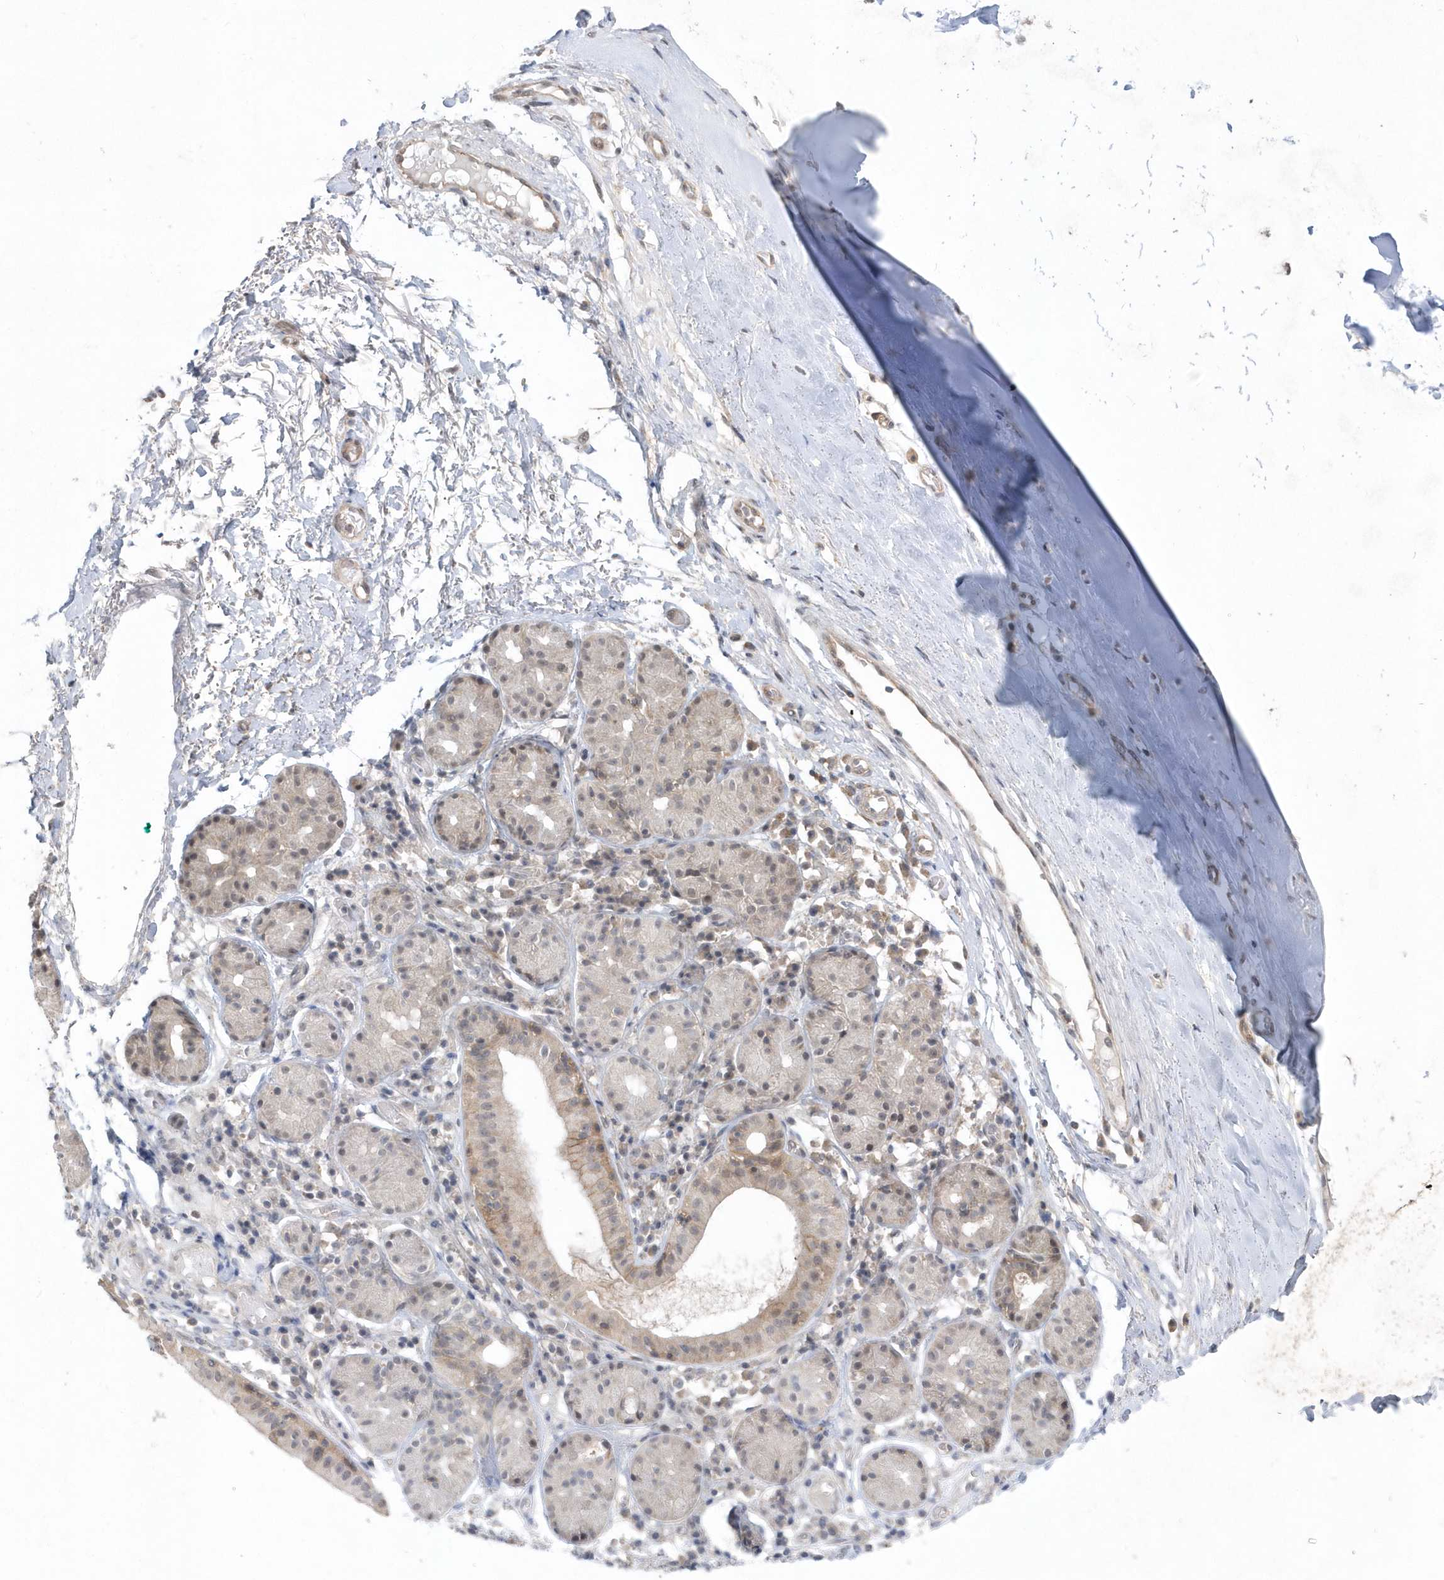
{"staining": {"intensity": "negative", "quantity": "none", "location": "none"}, "tissue": "soft tissue", "cell_type": "Chondrocytes", "image_type": "normal", "snomed": [{"axis": "morphology", "description": "Normal tissue, NOS"}, {"axis": "morphology", "description": "Basal cell carcinoma"}, {"axis": "topography", "description": "Cartilage tissue"}, {"axis": "topography", "description": "Nasopharynx"}, {"axis": "topography", "description": "Oral tissue"}], "caption": "Benign soft tissue was stained to show a protein in brown. There is no significant positivity in chondrocytes.", "gene": "CRIP3", "patient": {"sex": "female", "age": 77}}